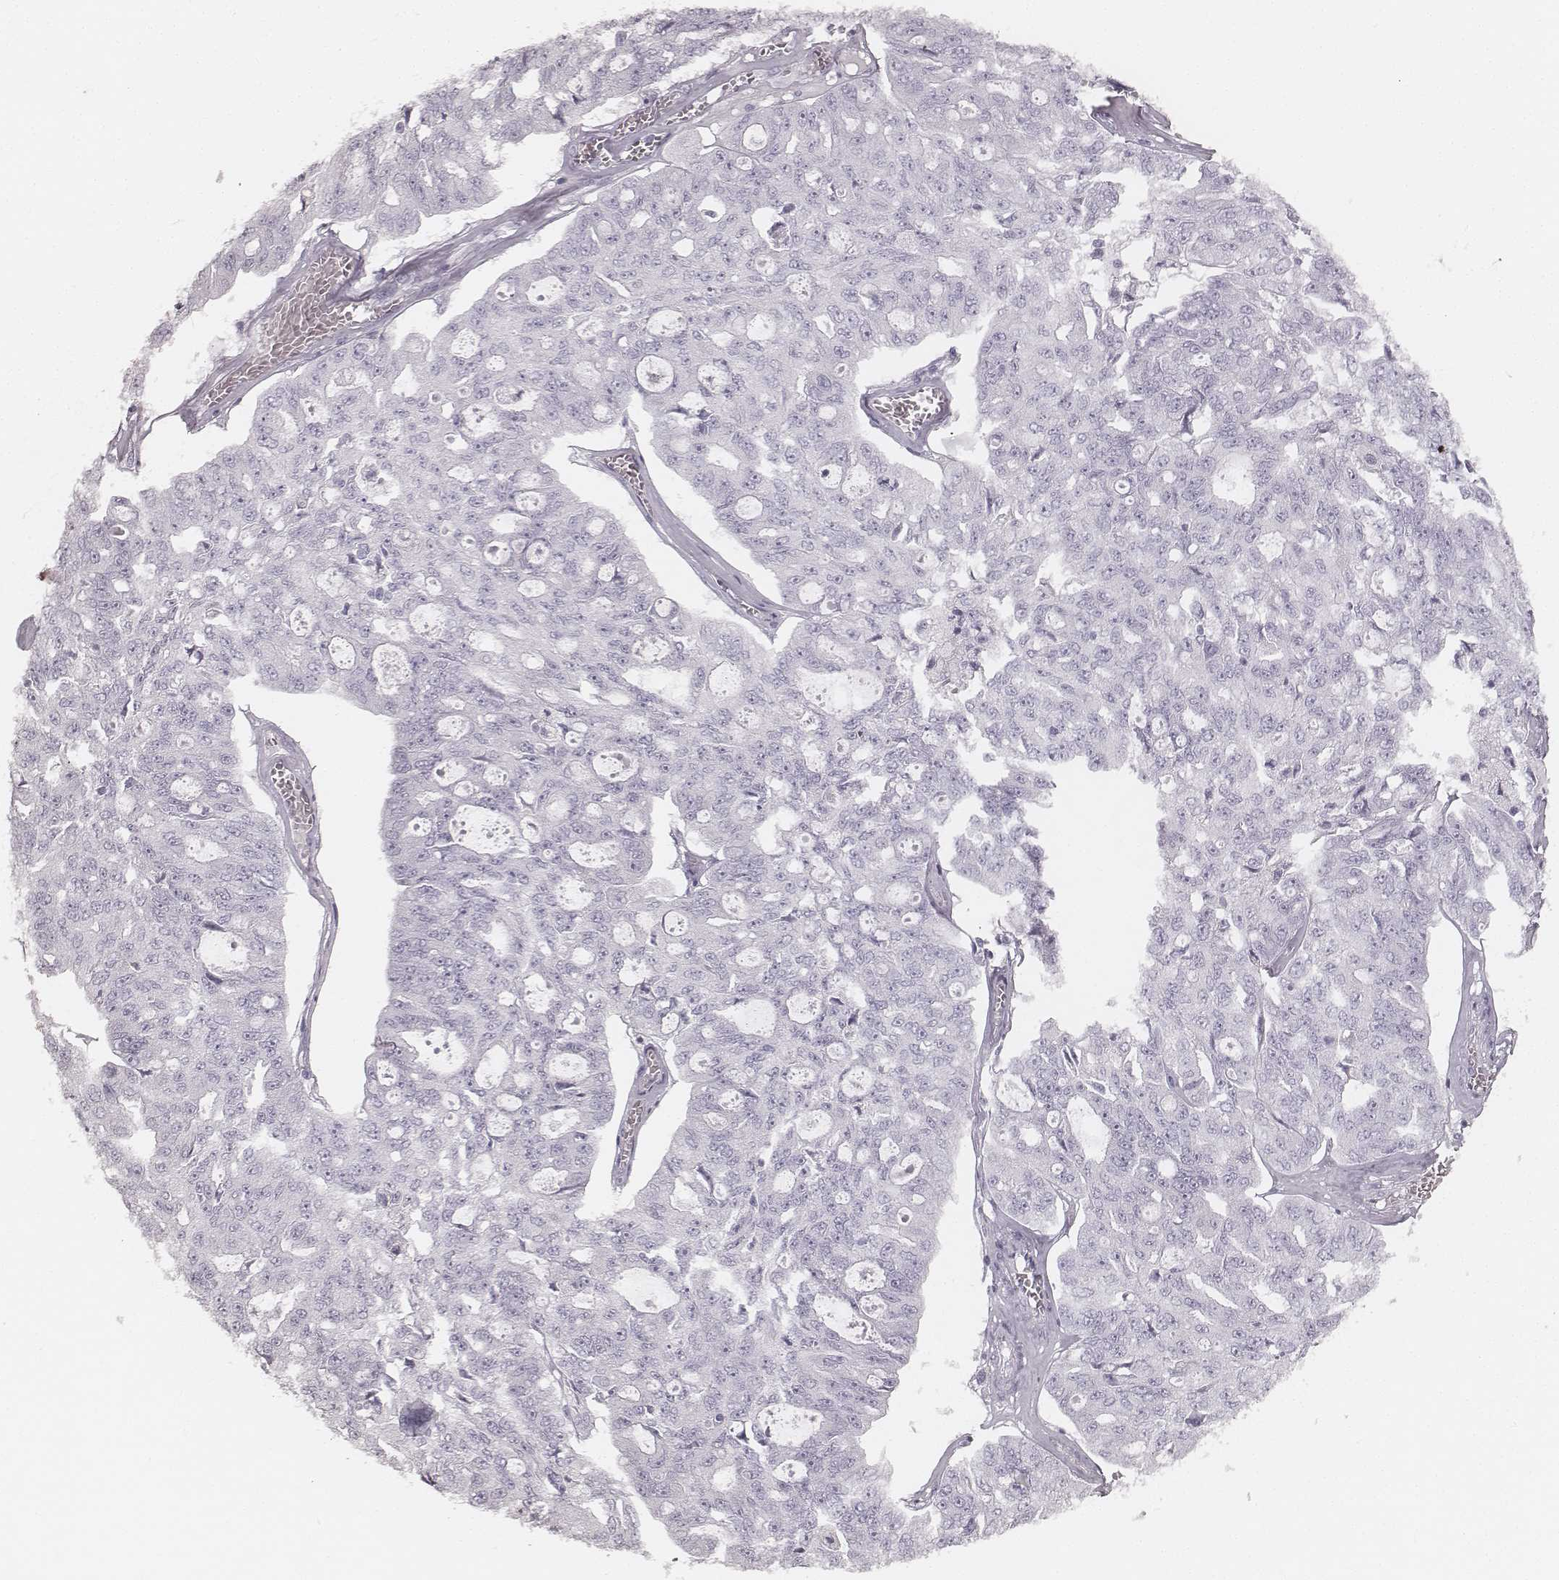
{"staining": {"intensity": "negative", "quantity": "none", "location": "none"}, "tissue": "ovarian cancer", "cell_type": "Tumor cells", "image_type": "cancer", "snomed": [{"axis": "morphology", "description": "Carcinoma, endometroid"}, {"axis": "topography", "description": "Ovary"}], "caption": "This micrograph is of ovarian cancer (endometroid carcinoma) stained with immunohistochemistry (IHC) to label a protein in brown with the nuclei are counter-stained blue. There is no expression in tumor cells.", "gene": "KRT34", "patient": {"sex": "female", "age": 65}}